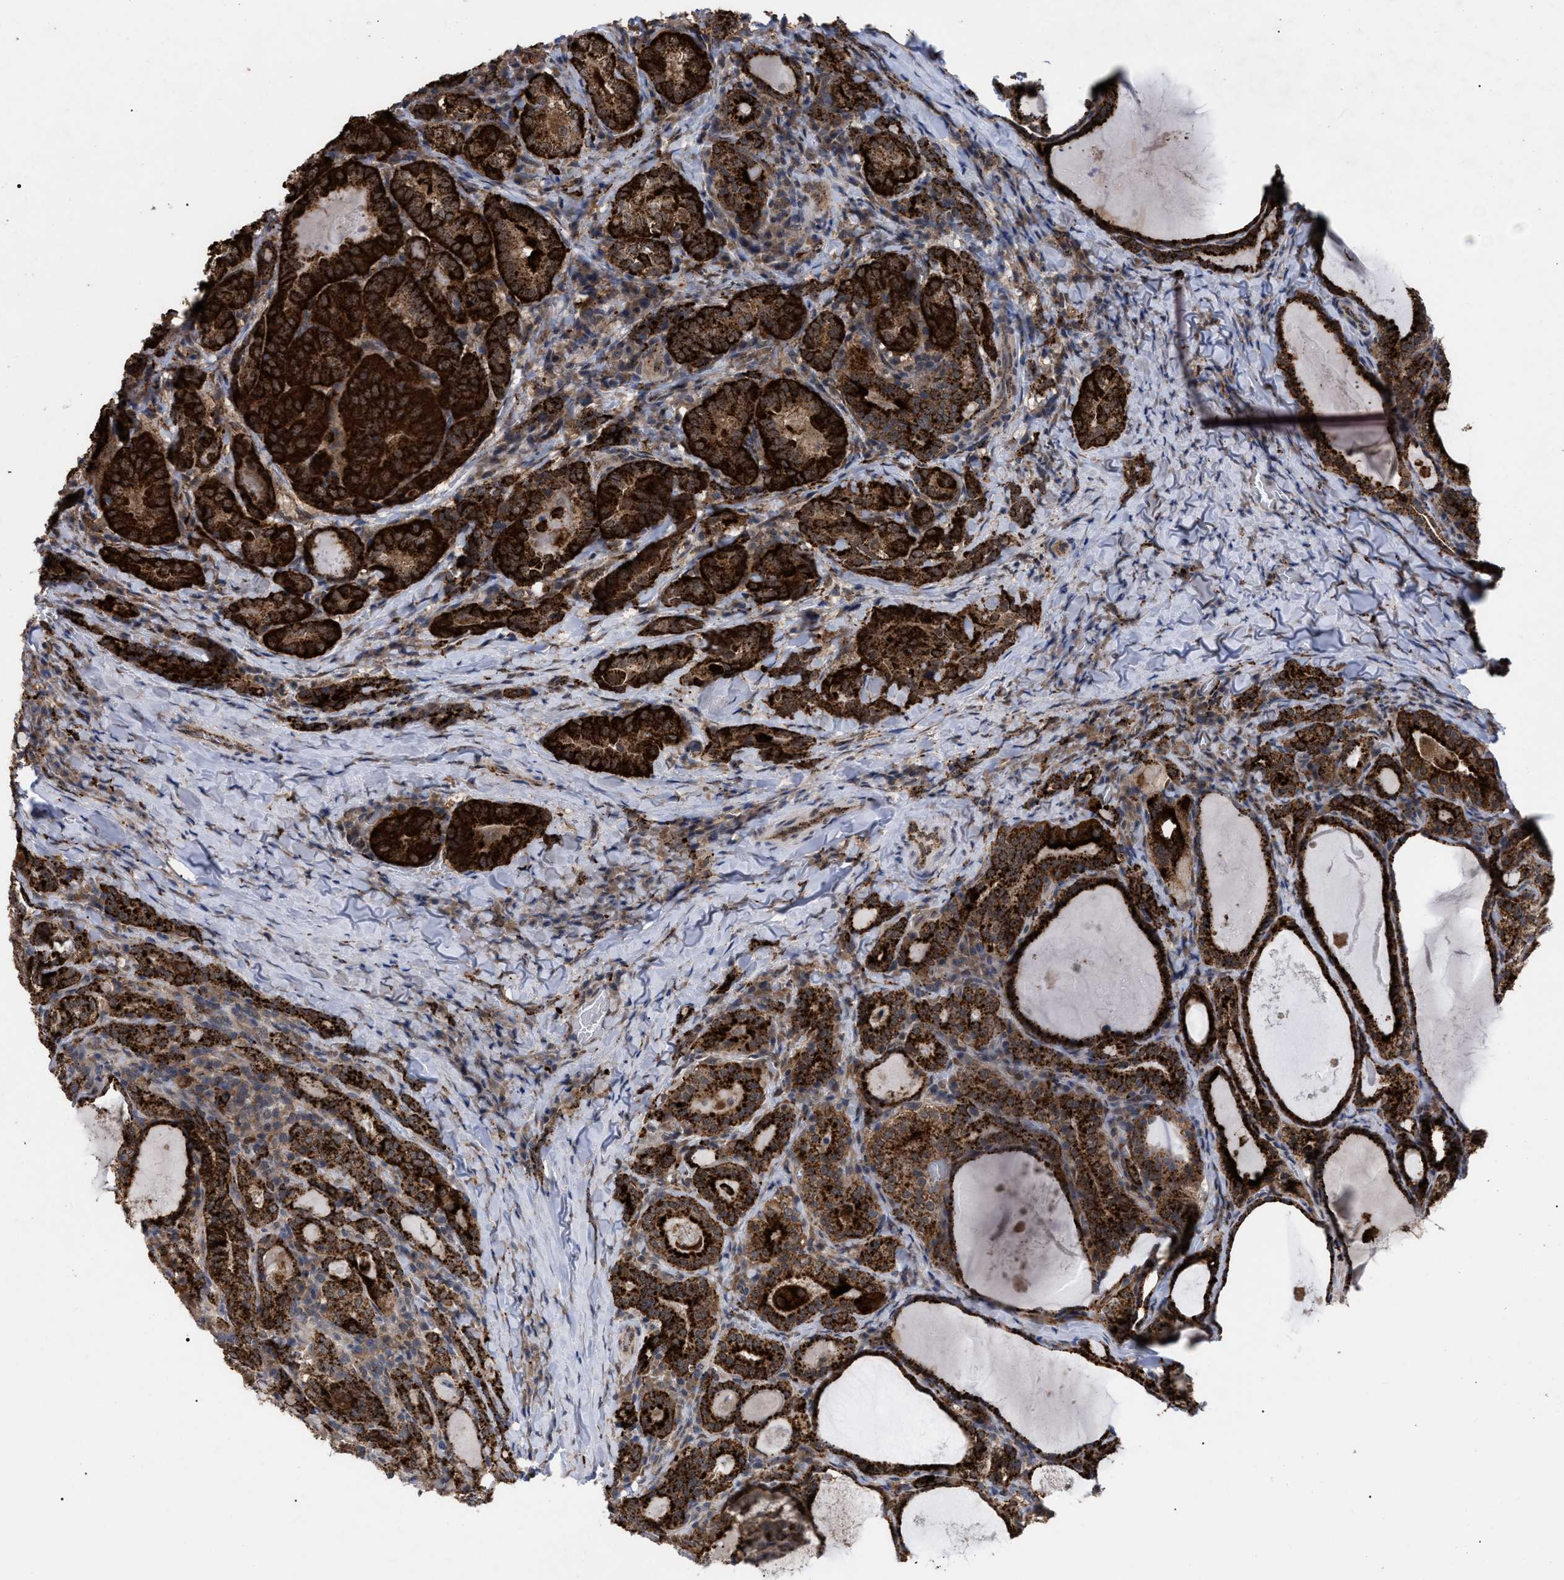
{"staining": {"intensity": "strong", "quantity": ">75%", "location": "cytoplasmic/membranous"}, "tissue": "thyroid cancer", "cell_type": "Tumor cells", "image_type": "cancer", "snomed": [{"axis": "morphology", "description": "Papillary adenocarcinoma, NOS"}, {"axis": "topography", "description": "Thyroid gland"}], "caption": "Papillary adenocarcinoma (thyroid) stained for a protein demonstrates strong cytoplasmic/membranous positivity in tumor cells. (DAB (3,3'-diaminobenzidine) IHC with brightfield microscopy, high magnification).", "gene": "UPF1", "patient": {"sex": "female", "age": 42}}